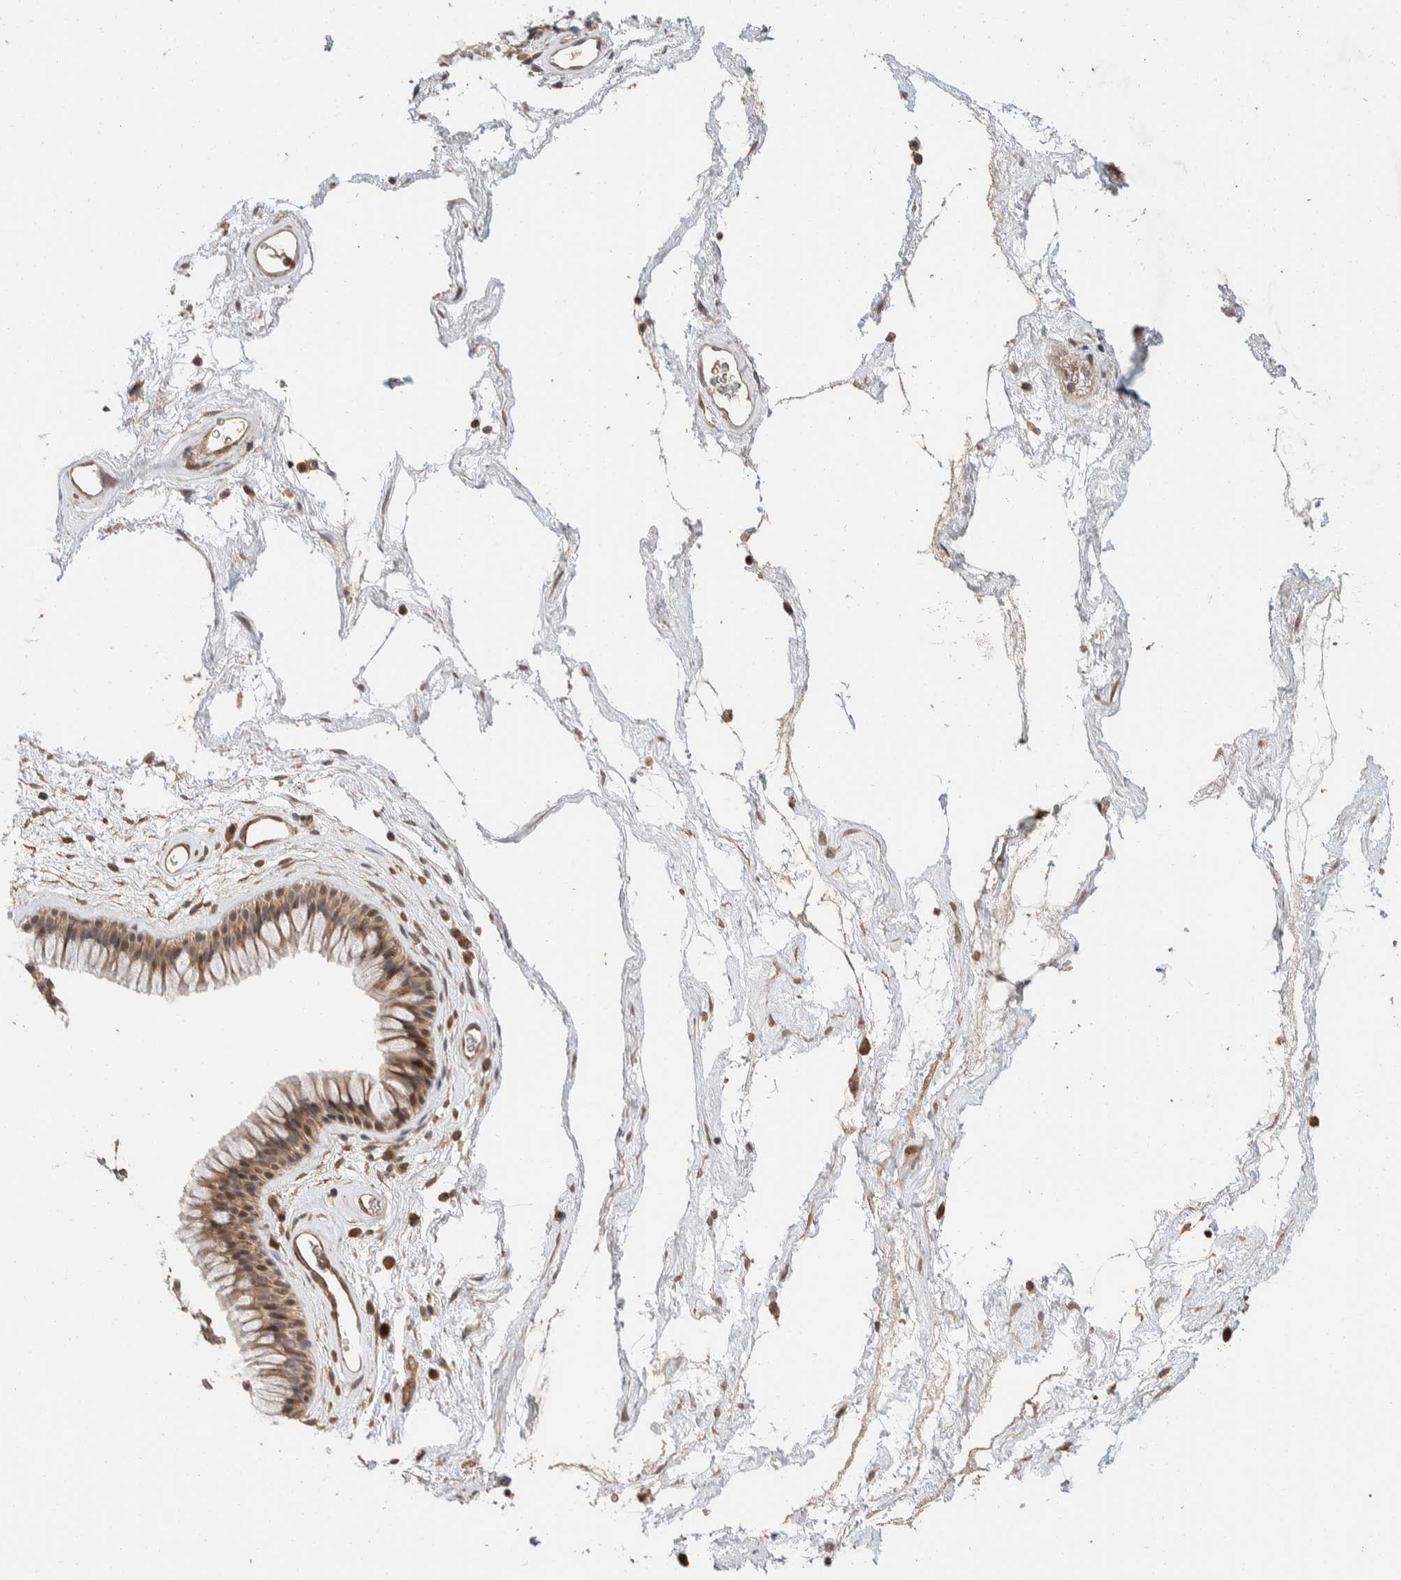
{"staining": {"intensity": "moderate", "quantity": ">75%", "location": "cytoplasmic/membranous"}, "tissue": "nasopharynx", "cell_type": "Respiratory epithelial cells", "image_type": "normal", "snomed": [{"axis": "morphology", "description": "Normal tissue, NOS"}, {"axis": "morphology", "description": "Inflammation, NOS"}, {"axis": "topography", "description": "Nasopharynx"}], "caption": "A photomicrograph of human nasopharynx stained for a protein reveals moderate cytoplasmic/membranous brown staining in respiratory epithelial cells. Using DAB (brown) and hematoxylin (blue) stains, captured at high magnification using brightfield microscopy.", "gene": "ERC1", "patient": {"sex": "male", "age": 48}}